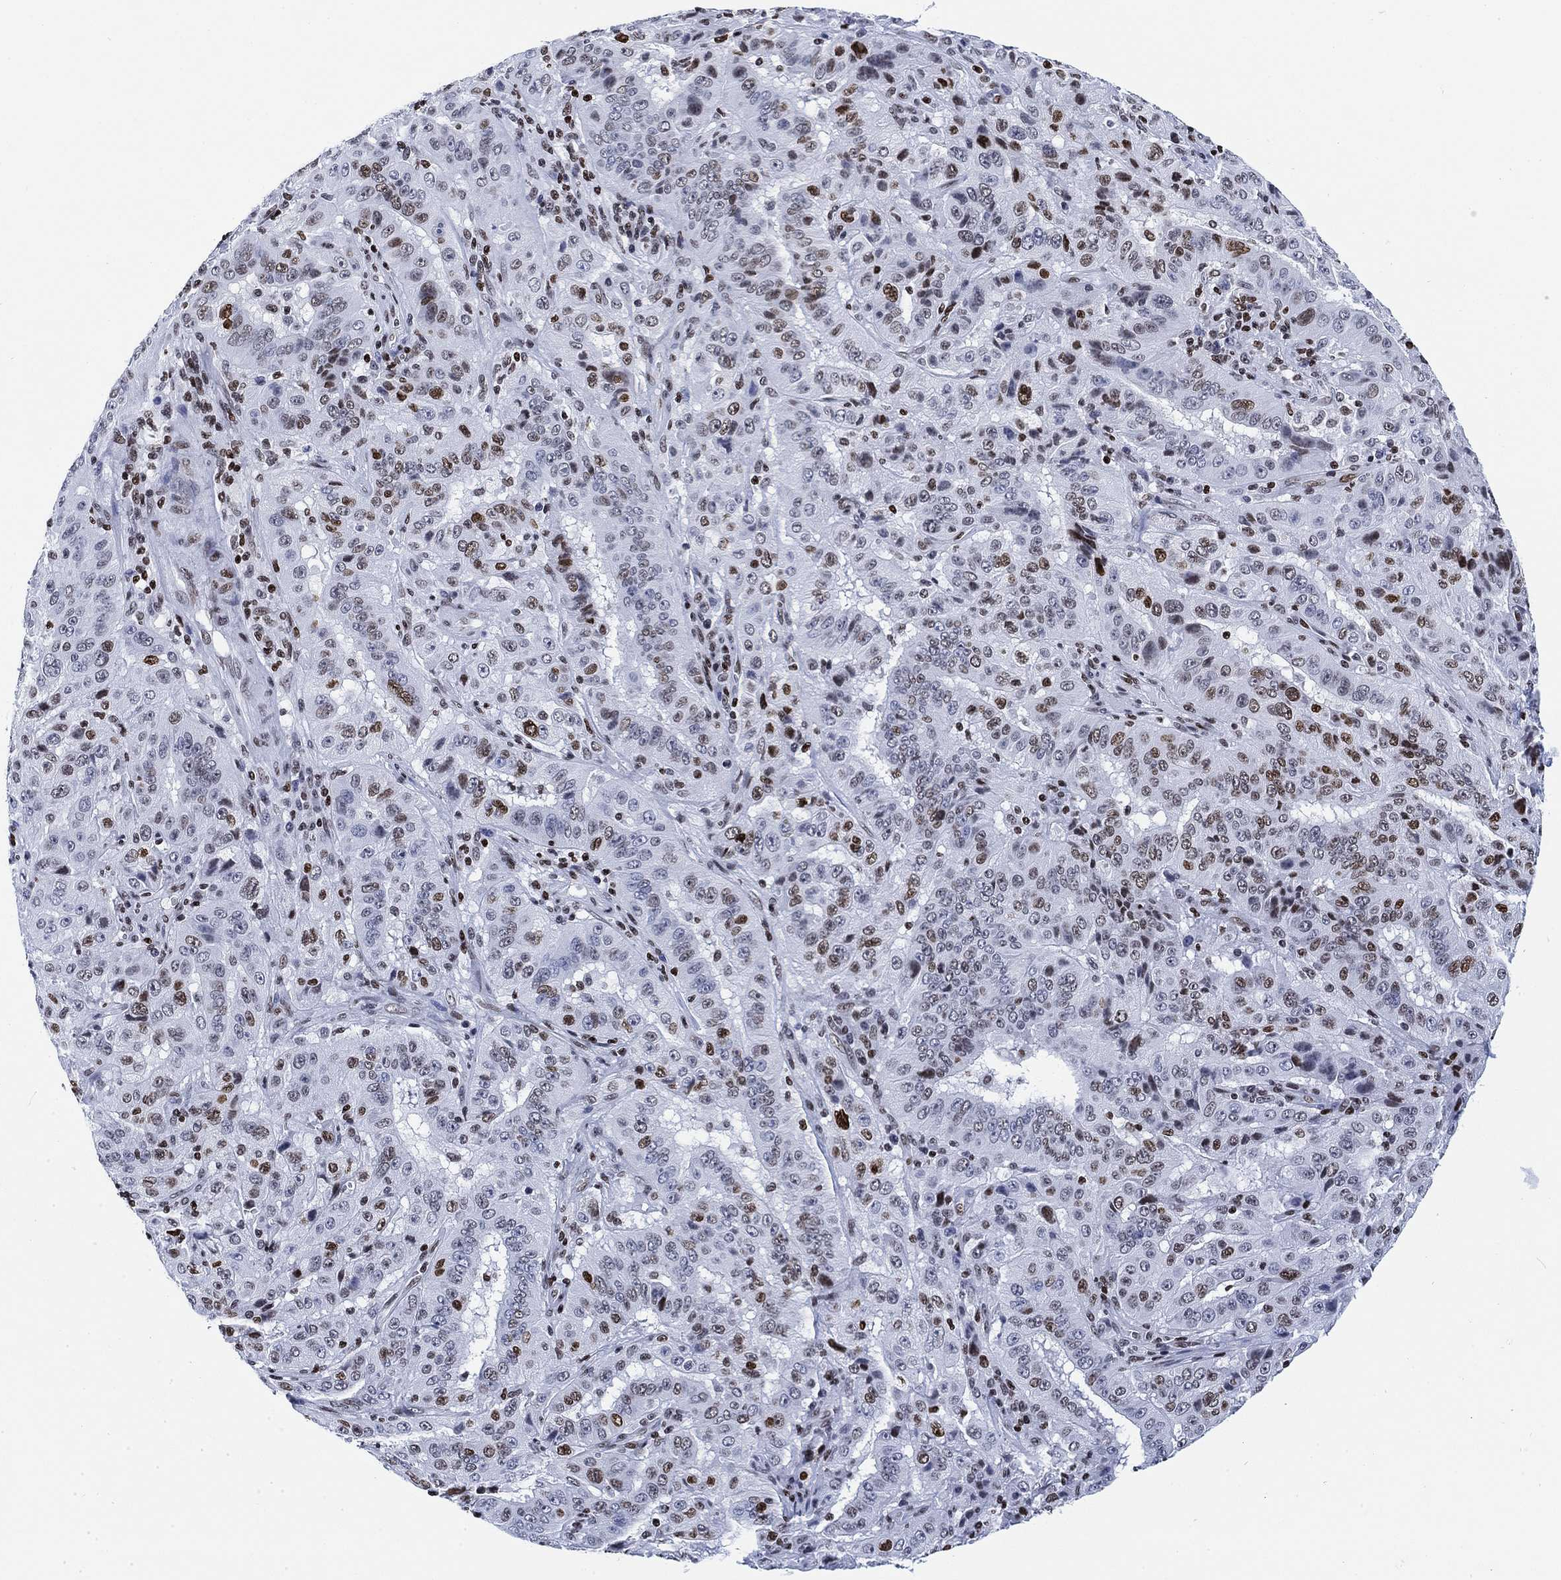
{"staining": {"intensity": "moderate", "quantity": "<25%", "location": "nuclear"}, "tissue": "pancreatic cancer", "cell_type": "Tumor cells", "image_type": "cancer", "snomed": [{"axis": "morphology", "description": "Adenocarcinoma, NOS"}, {"axis": "topography", "description": "Pancreas"}], "caption": "The image demonstrates immunohistochemical staining of pancreatic cancer (adenocarcinoma). There is moderate nuclear positivity is identified in about <25% of tumor cells. (DAB IHC with brightfield microscopy, high magnification).", "gene": "H1-10", "patient": {"sex": "male", "age": 63}}